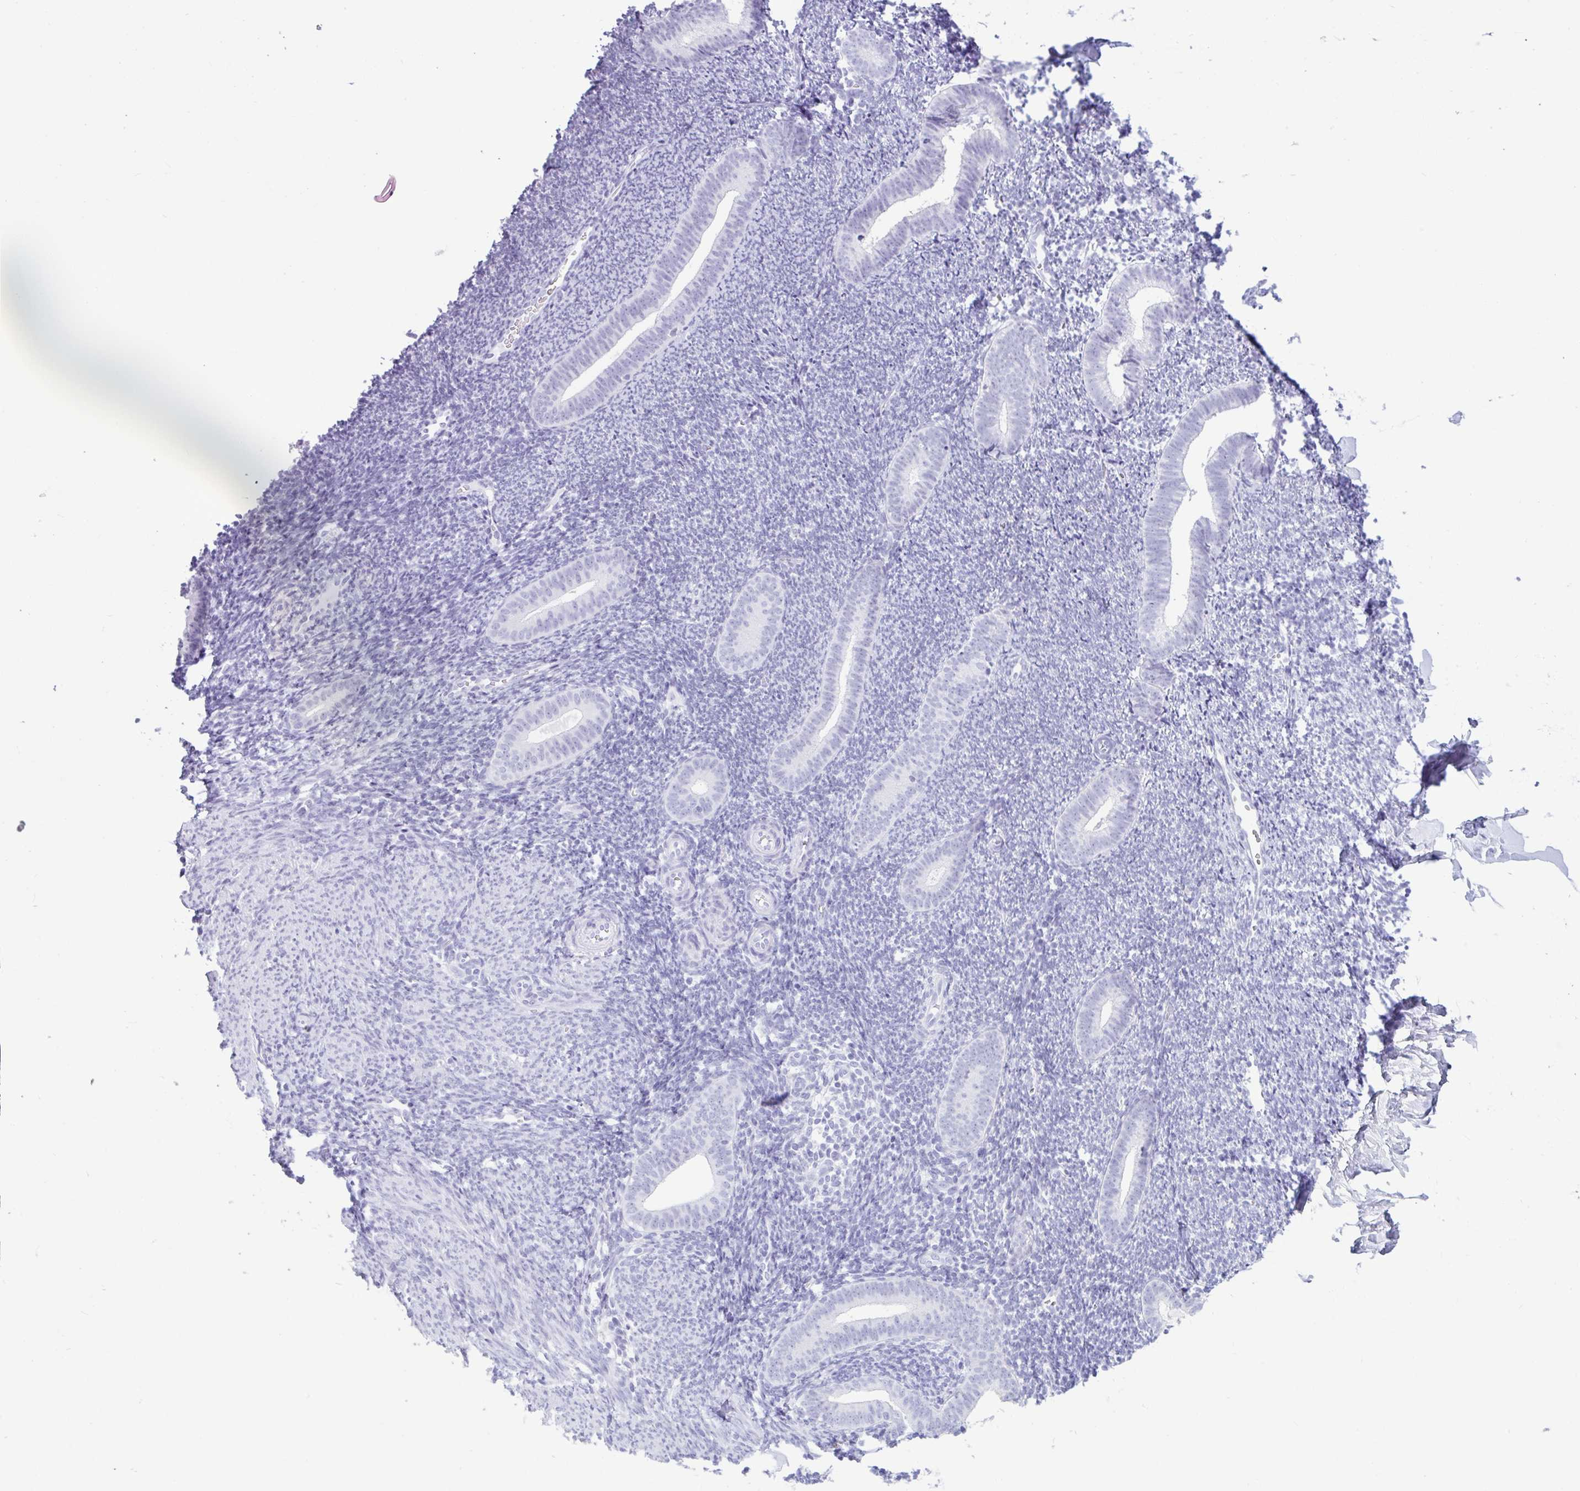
{"staining": {"intensity": "negative", "quantity": "none", "location": "none"}, "tissue": "endometrium", "cell_type": "Cells in endometrial stroma", "image_type": "normal", "snomed": [{"axis": "morphology", "description": "Normal tissue, NOS"}, {"axis": "topography", "description": "Endometrium"}], "caption": "Histopathology image shows no significant protein positivity in cells in endometrial stroma of normal endometrium.", "gene": "CTSE", "patient": {"sex": "female", "age": 39}}